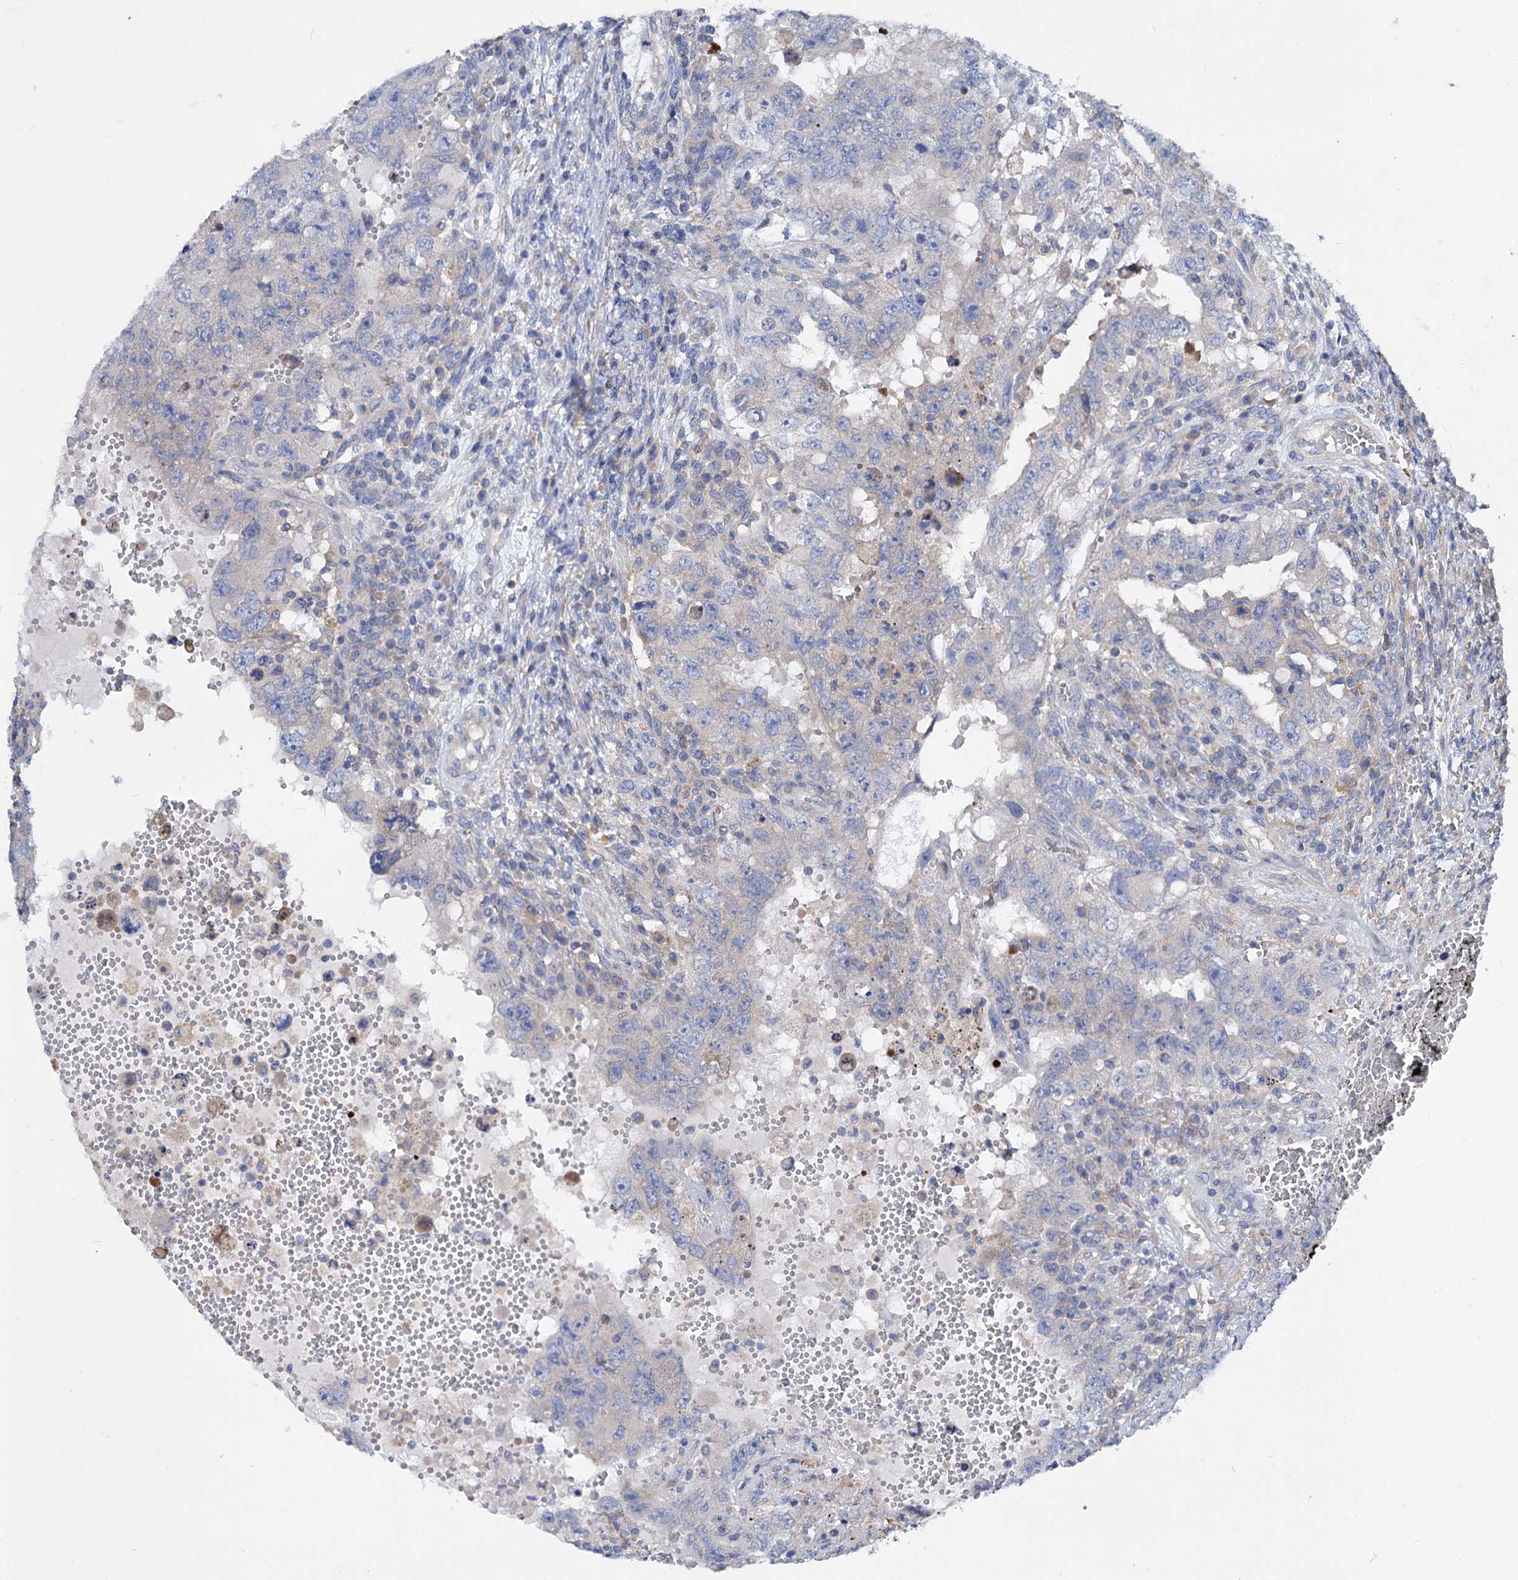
{"staining": {"intensity": "negative", "quantity": "none", "location": "none"}, "tissue": "testis cancer", "cell_type": "Tumor cells", "image_type": "cancer", "snomed": [{"axis": "morphology", "description": "Carcinoma, Embryonal, NOS"}, {"axis": "topography", "description": "Testis"}], "caption": "DAB (3,3'-diaminobenzidine) immunohistochemical staining of human testis embryonal carcinoma displays no significant positivity in tumor cells.", "gene": "TRIM55", "patient": {"sex": "male", "age": 26}}